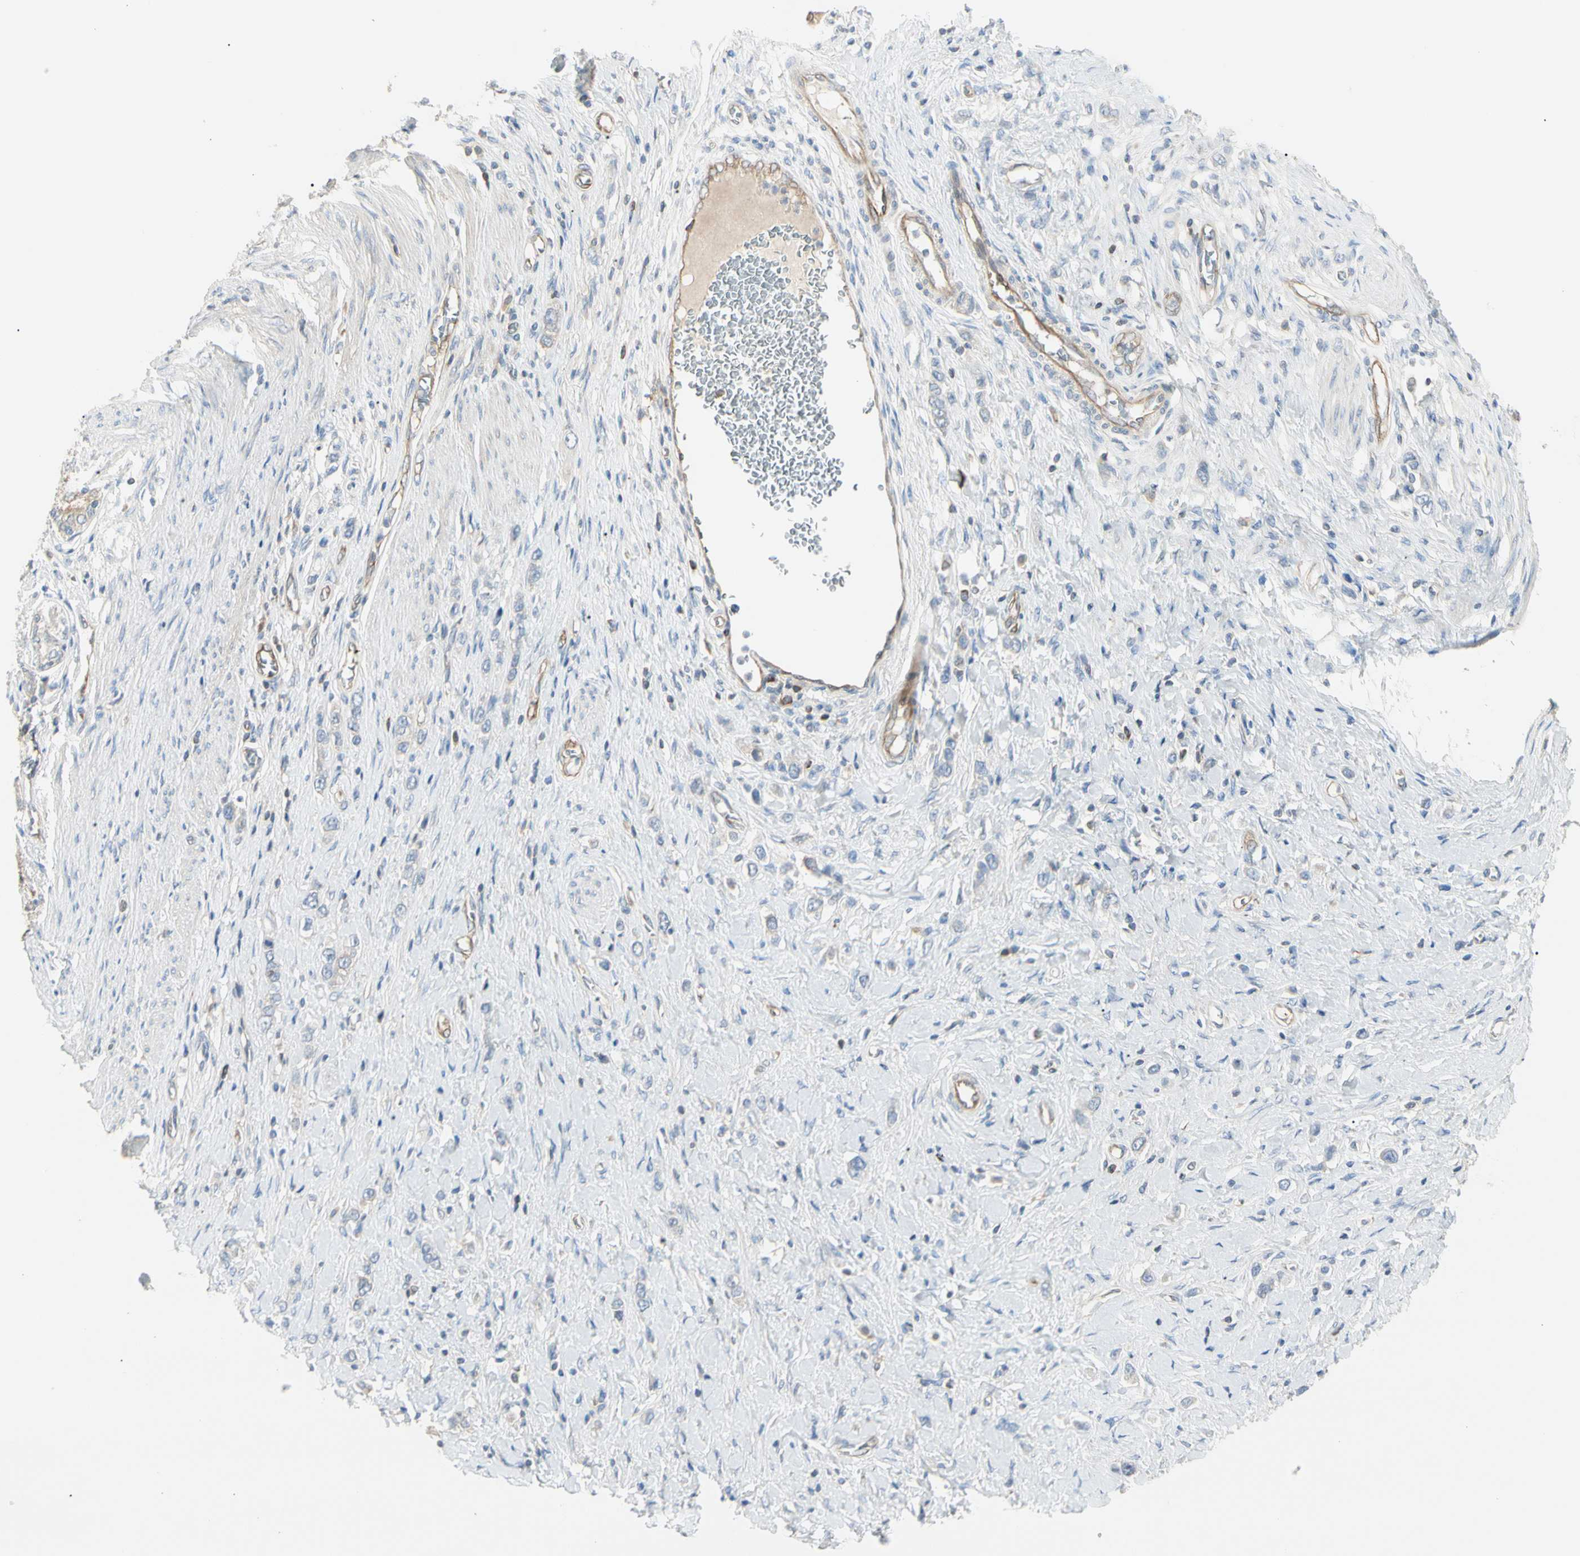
{"staining": {"intensity": "negative", "quantity": "none", "location": "none"}, "tissue": "stomach cancer", "cell_type": "Tumor cells", "image_type": "cancer", "snomed": [{"axis": "morphology", "description": "Normal tissue, NOS"}, {"axis": "morphology", "description": "Adenocarcinoma, NOS"}, {"axis": "topography", "description": "Stomach, upper"}, {"axis": "topography", "description": "Stomach"}], "caption": "High magnification brightfield microscopy of stomach adenocarcinoma stained with DAB (brown) and counterstained with hematoxylin (blue): tumor cells show no significant expression. (DAB (3,3'-diaminobenzidine) immunohistochemistry with hematoxylin counter stain).", "gene": "NFKB2", "patient": {"sex": "female", "age": 65}}